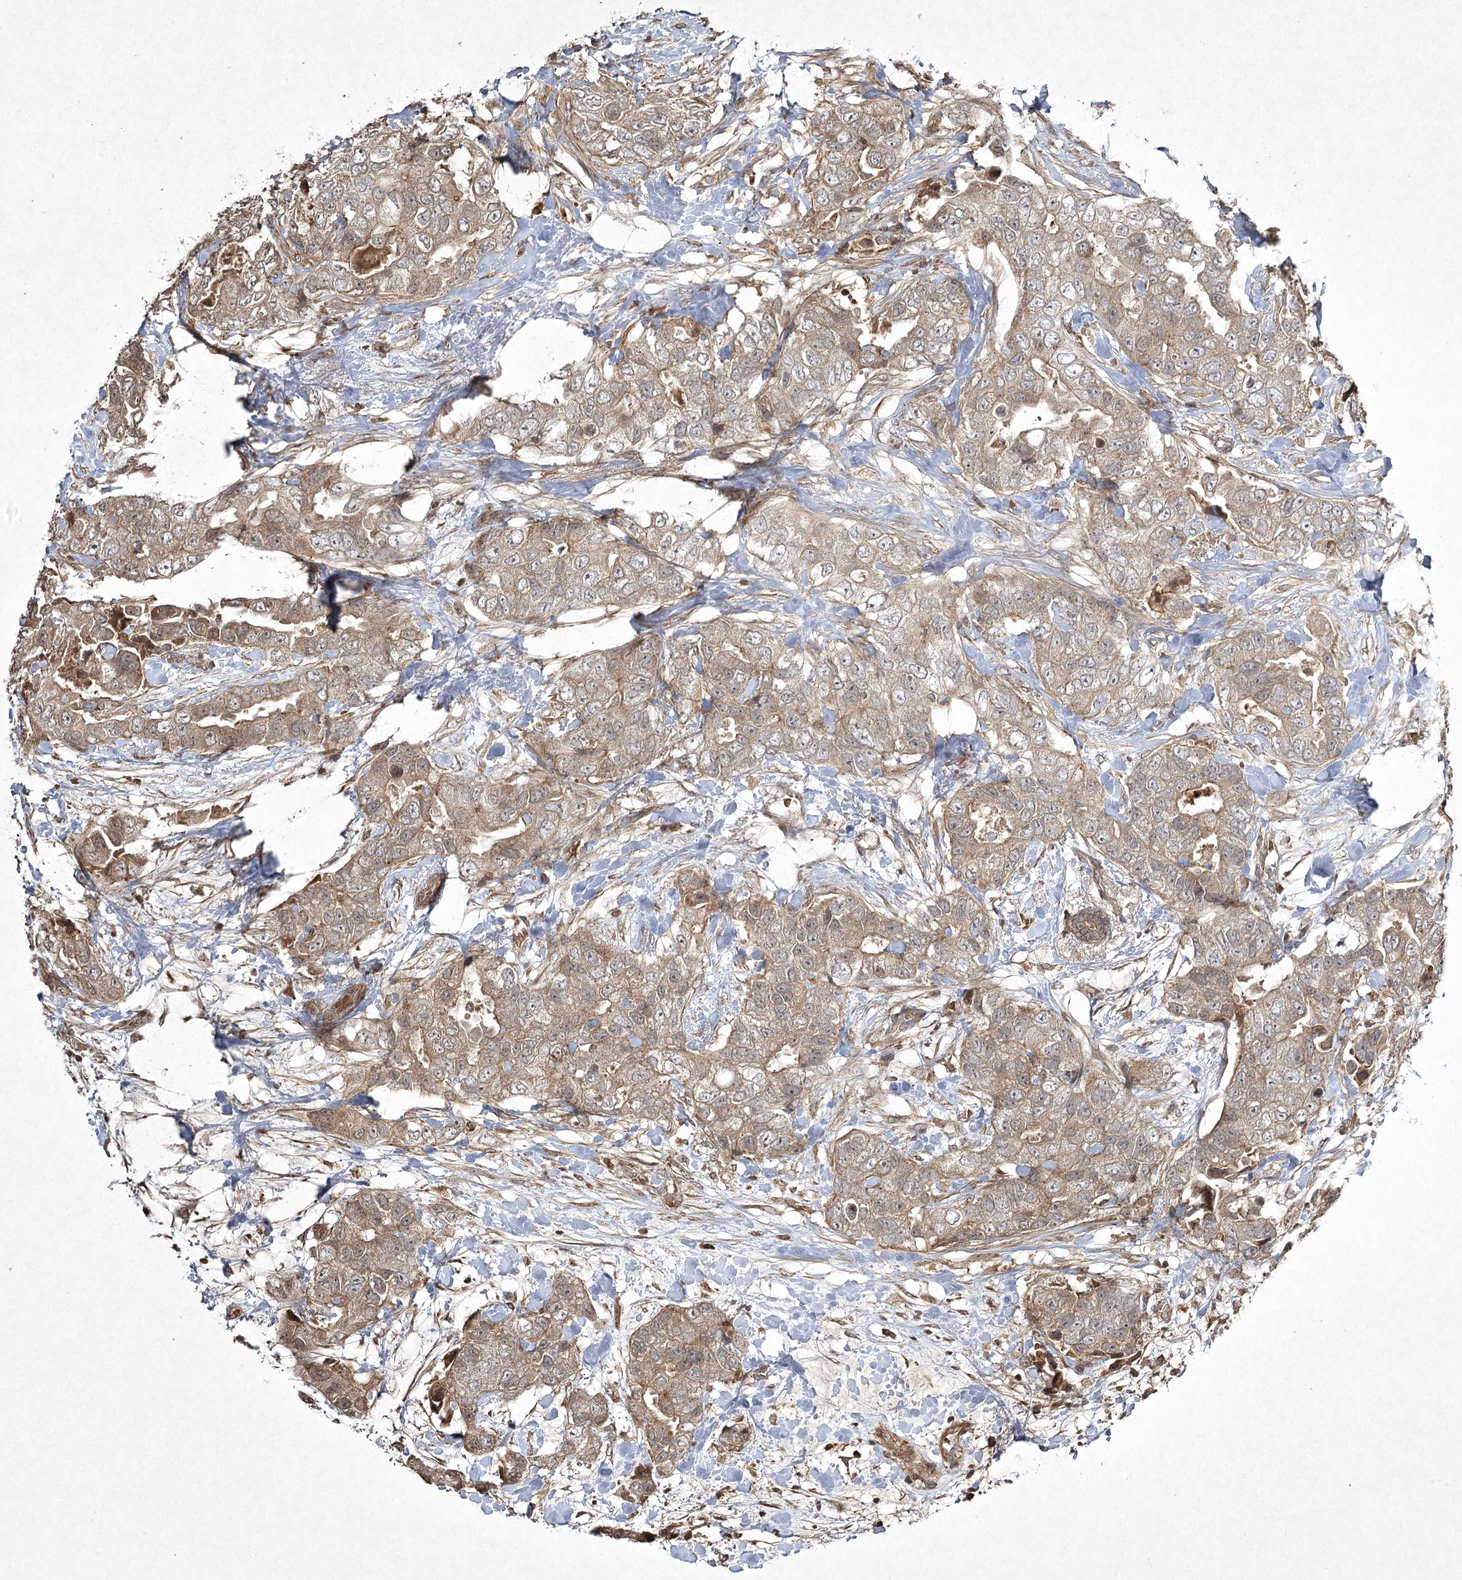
{"staining": {"intensity": "weak", "quantity": ">75%", "location": "cytoplasmic/membranous"}, "tissue": "breast cancer", "cell_type": "Tumor cells", "image_type": "cancer", "snomed": [{"axis": "morphology", "description": "Duct carcinoma"}, {"axis": "topography", "description": "Breast"}], "caption": "Weak cytoplasmic/membranous protein positivity is identified in about >75% of tumor cells in breast invasive ductal carcinoma.", "gene": "CYP2B6", "patient": {"sex": "female", "age": 62}}